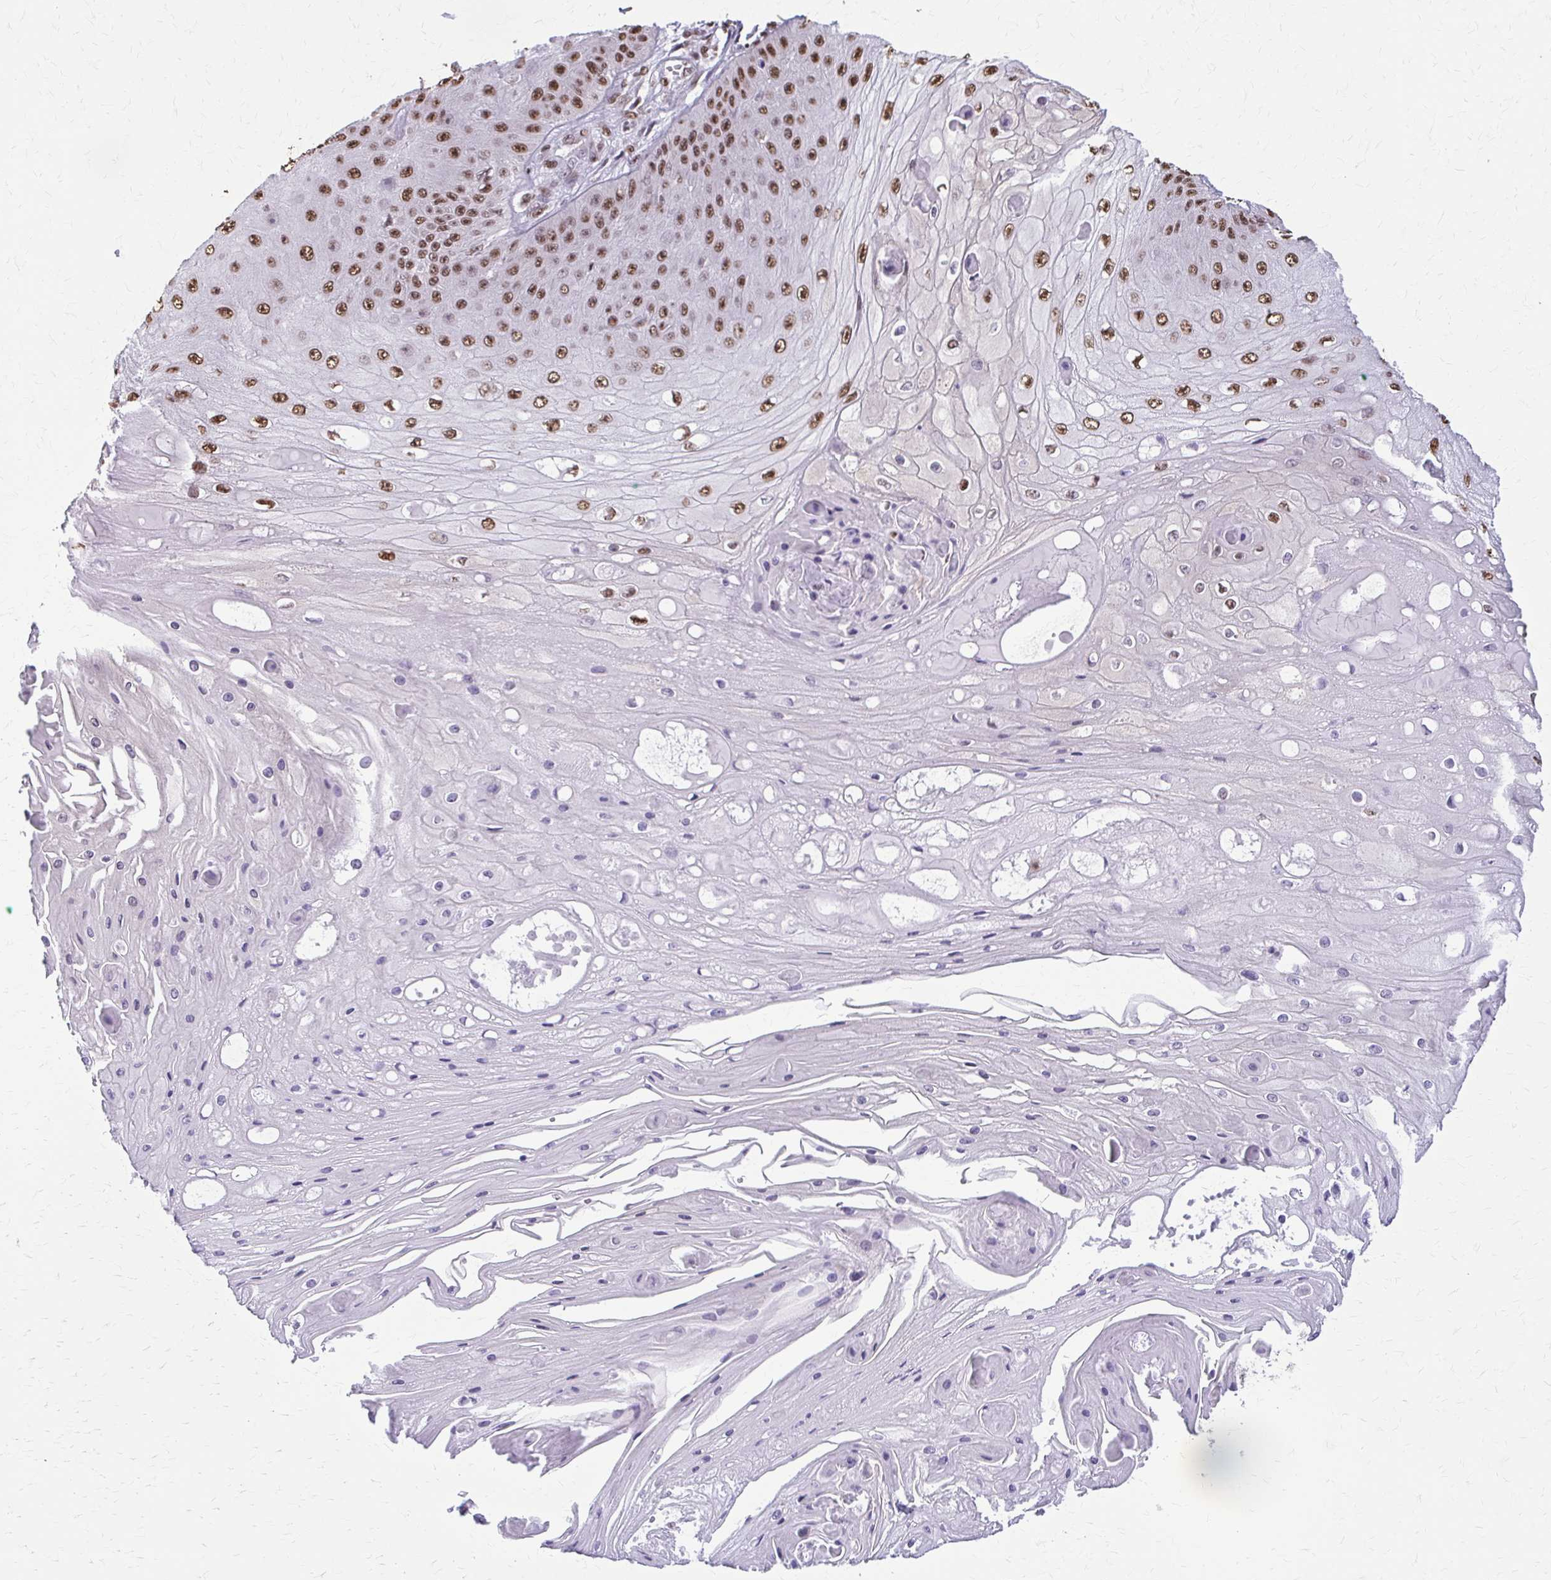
{"staining": {"intensity": "moderate", "quantity": ">75%", "location": "nuclear"}, "tissue": "skin cancer", "cell_type": "Tumor cells", "image_type": "cancer", "snomed": [{"axis": "morphology", "description": "Squamous cell carcinoma, NOS"}, {"axis": "topography", "description": "Skin"}], "caption": "A micrograph of squamous cell carcinoma (skin) stained for a protein exhibits moderate nuclear brown staining in tumor cells.", "gene": "SNRPA", "patient": {"sex": "male", "age": 70}}